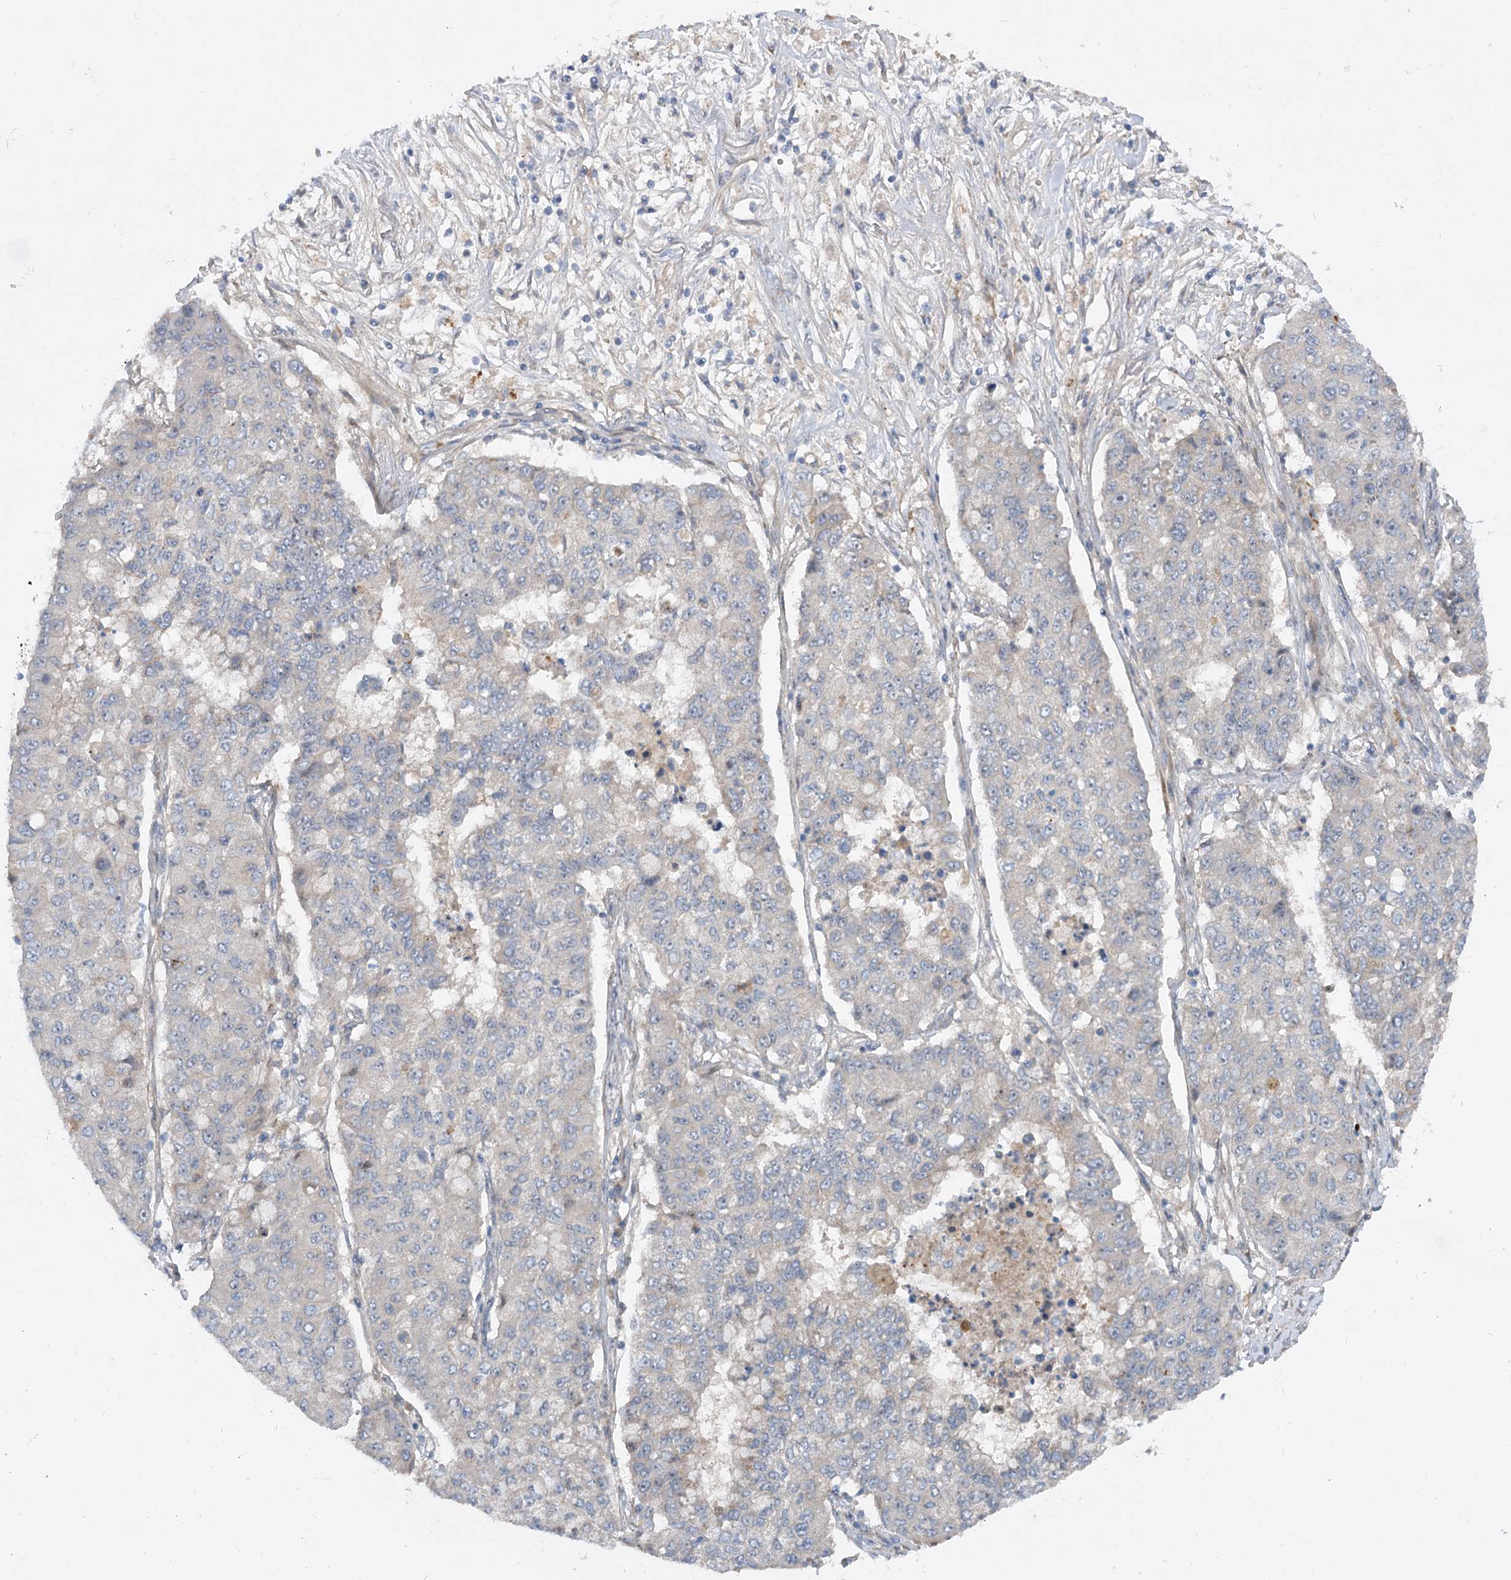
{"staining": {"intensity": "negative", "quantity": "none", "location": "none"}, "tissue": "lung cancer", "cell_type": "Tumor cells", "image_type": "cancer", "snomed": [{"axis": "morphology", "description": "Squamous cell carcinoma, NOS"}, {"axis": "topography", "description": "Lung"}], "caption": "Tumor cells are negative for protein expression in human lung cancer (squamous cell carcinoma).", "gene": "FGF19", "patient": {"sex": "male", "age": 74}}